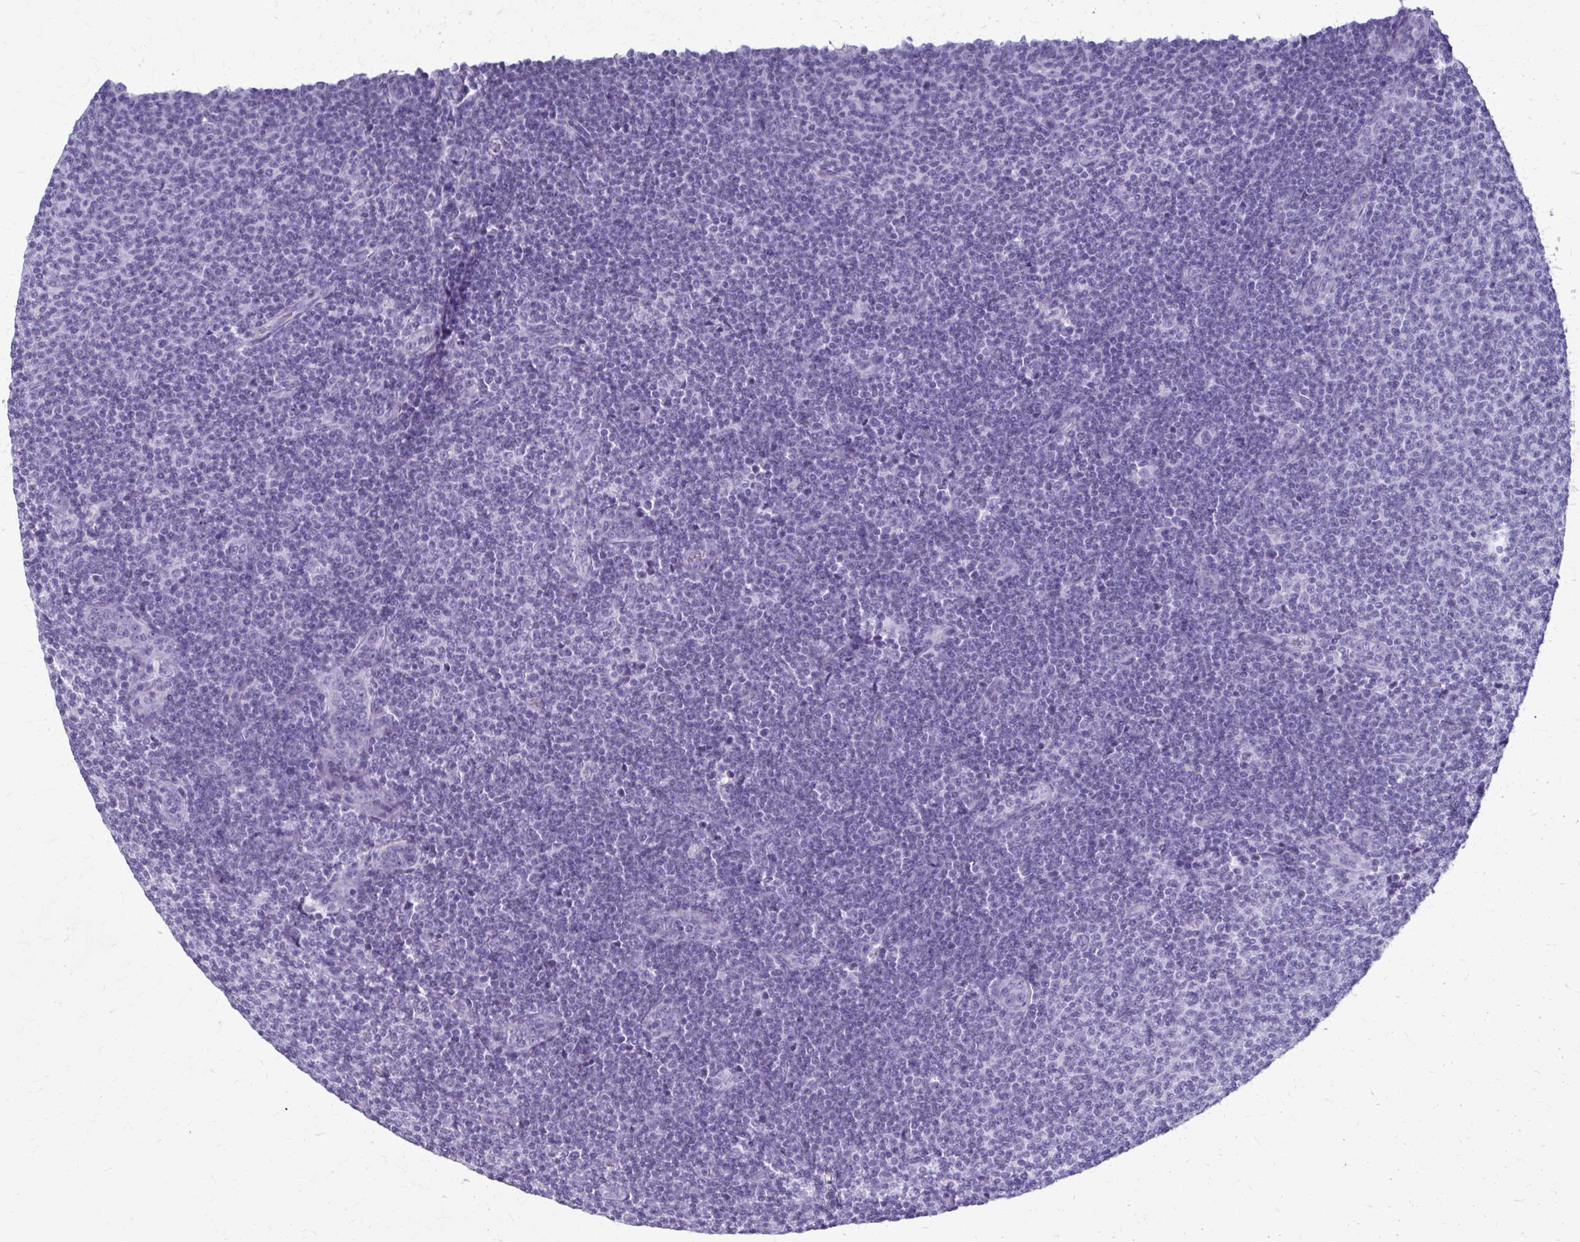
{"staining": {"intensity": "negative", "quantity": "none", "location": "none"}, "tissue": "lymphoma", "cell_type": "Tumor cells", "image_type": "cancer", "snomed": [{"axis": "morphology", "description": "Malignant lymphoma, non-Hodgkin's type, Low grade"}, {"axis": "topography", "description": "Lymph node"}], "caption": "DAB immunohistochemical staining of lymphoma displays no significant staining in tumor cells.", "gene": "CELF5", "patient": {"sex": "male", "age": 66}}